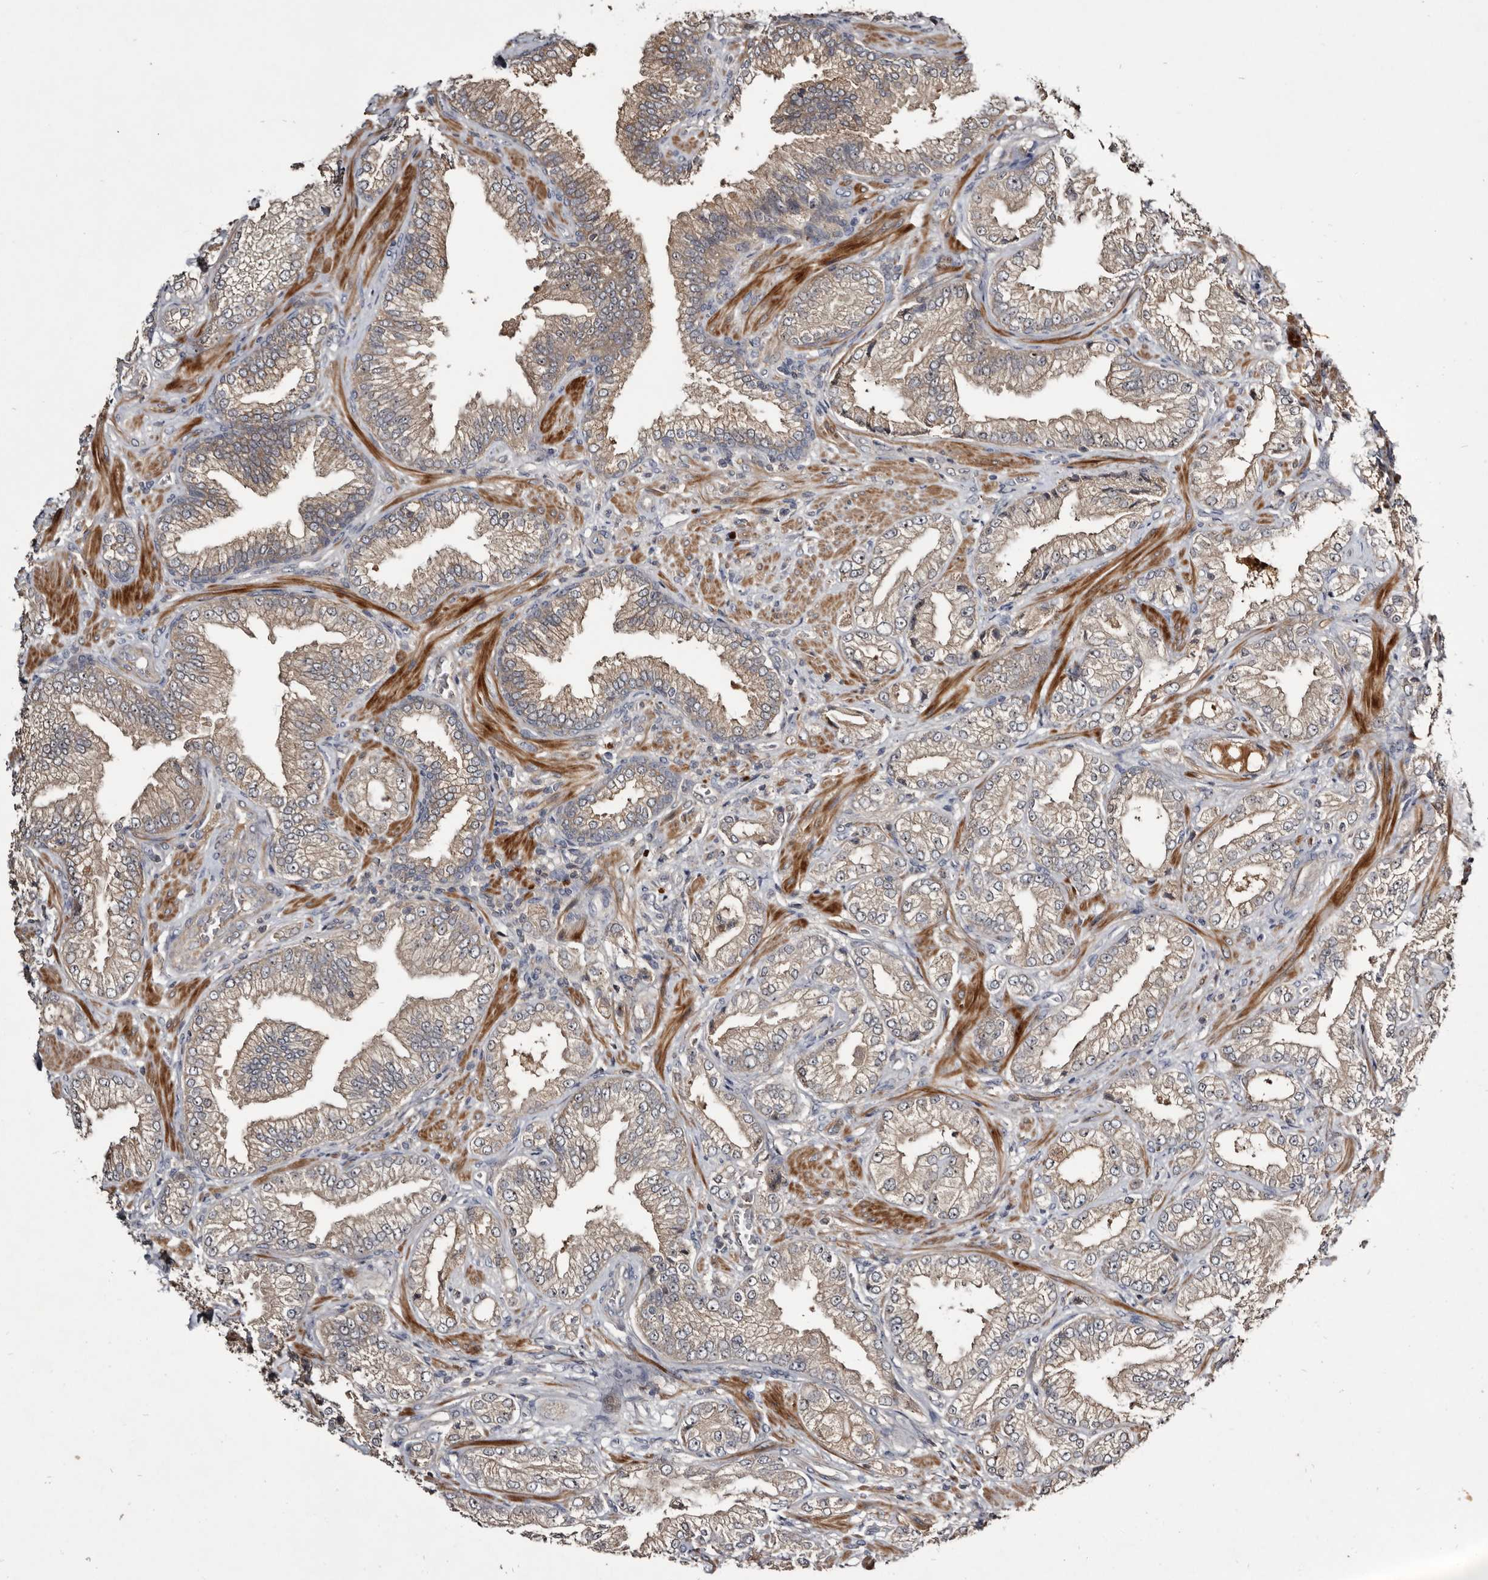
{"staining": {"intensity": "weak", "quantity": ">75%", "location": "cytoplasmic/membranous"}, "tissue": "prostate cancer", "cell_type": "Tumor cells", "image_type": "cancer", "snomed": [{"axis": "morphology", "description": "Adenocarcinoma, Low grade"}, {"axis": "topography", "description": "Prostate"}], "caption": "The histopathology image displays a brown stain indicating the presence of a protein in the cytoplasmic/membranous of tumor cells in prostate low-grade adenocarcinoma.", "gene": "TTC39A", "patient": {"sex": "male", "age": 62}}